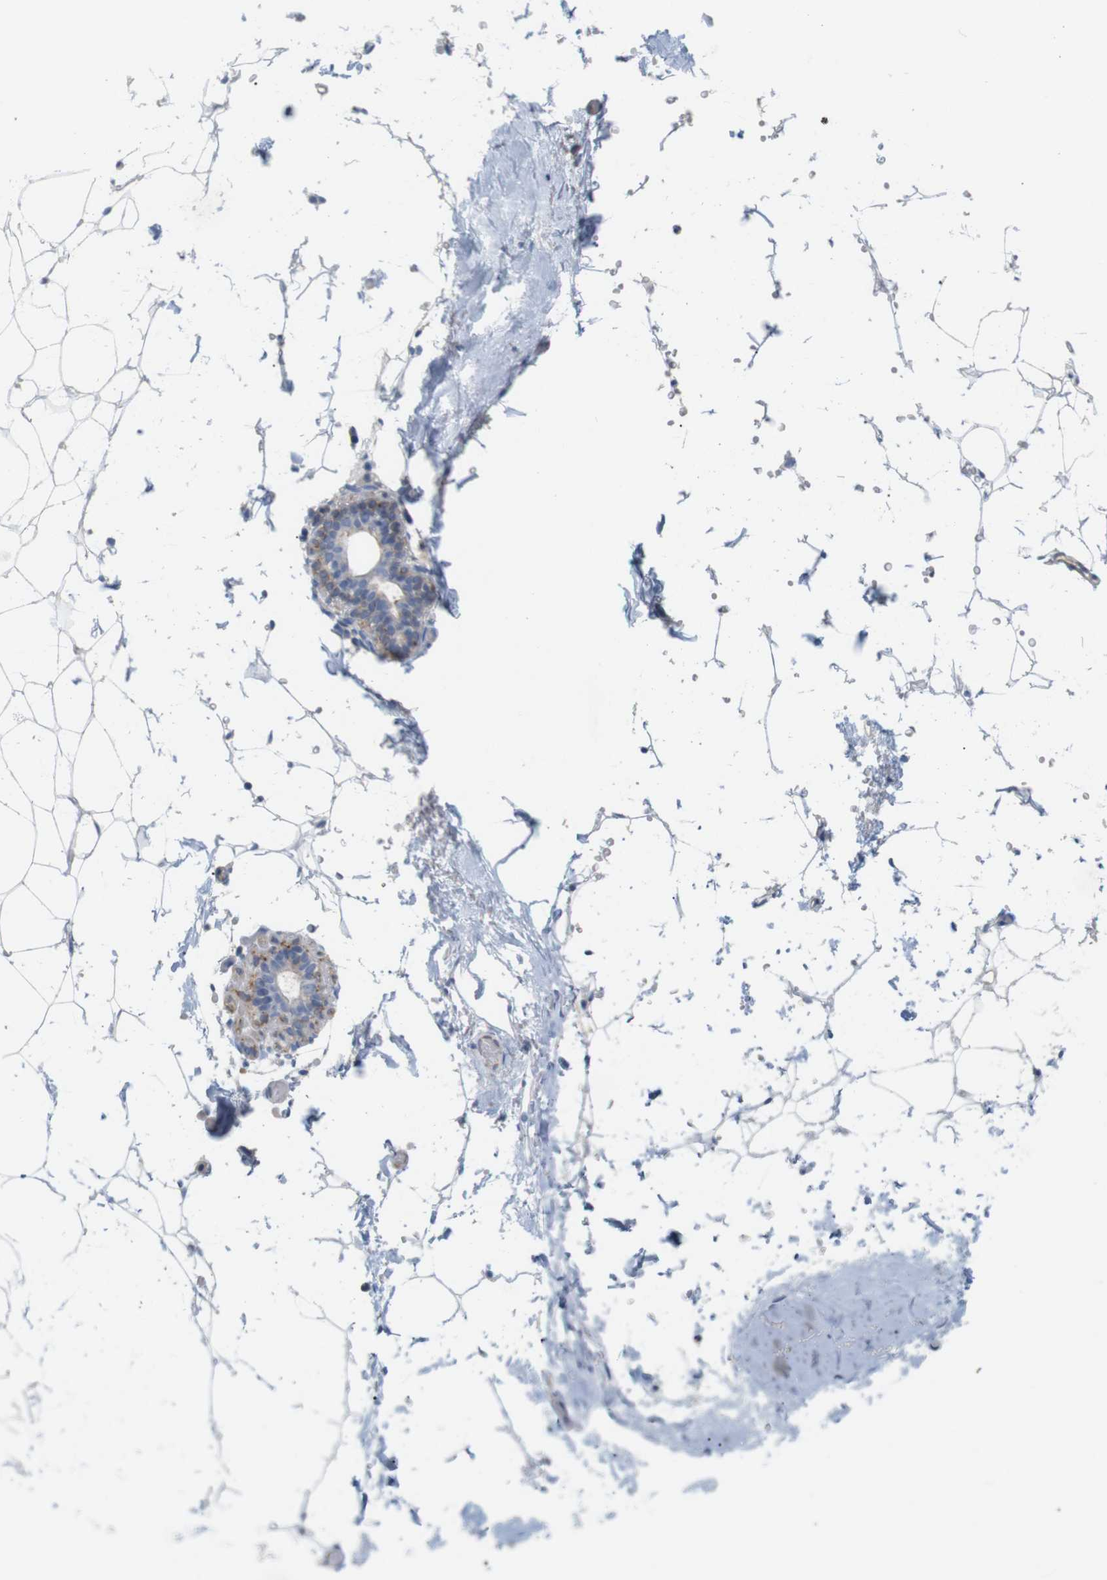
{"staining": {"intensity": "negative", "quantity": "none", "location": "none"}, "tissue": "adipose tissue", "cell_type": "Adipocytes", "image_type": "normal", "snomed": [{"axis": "morphology", "description": "Normal tissue, NOS"}, {"axis": "topography", "description": "Breast"}, {"axis": "topography", "description": "Soft tissue"}], "caption": "A micrograph of adipose tissue stained for a protein shows no brown staining in adipocytes. (DAB IHC visualized using brightfield microscopy, high magnification).", "gene": "ITPR1", "patient": {"sex": "female", "age": 75}}